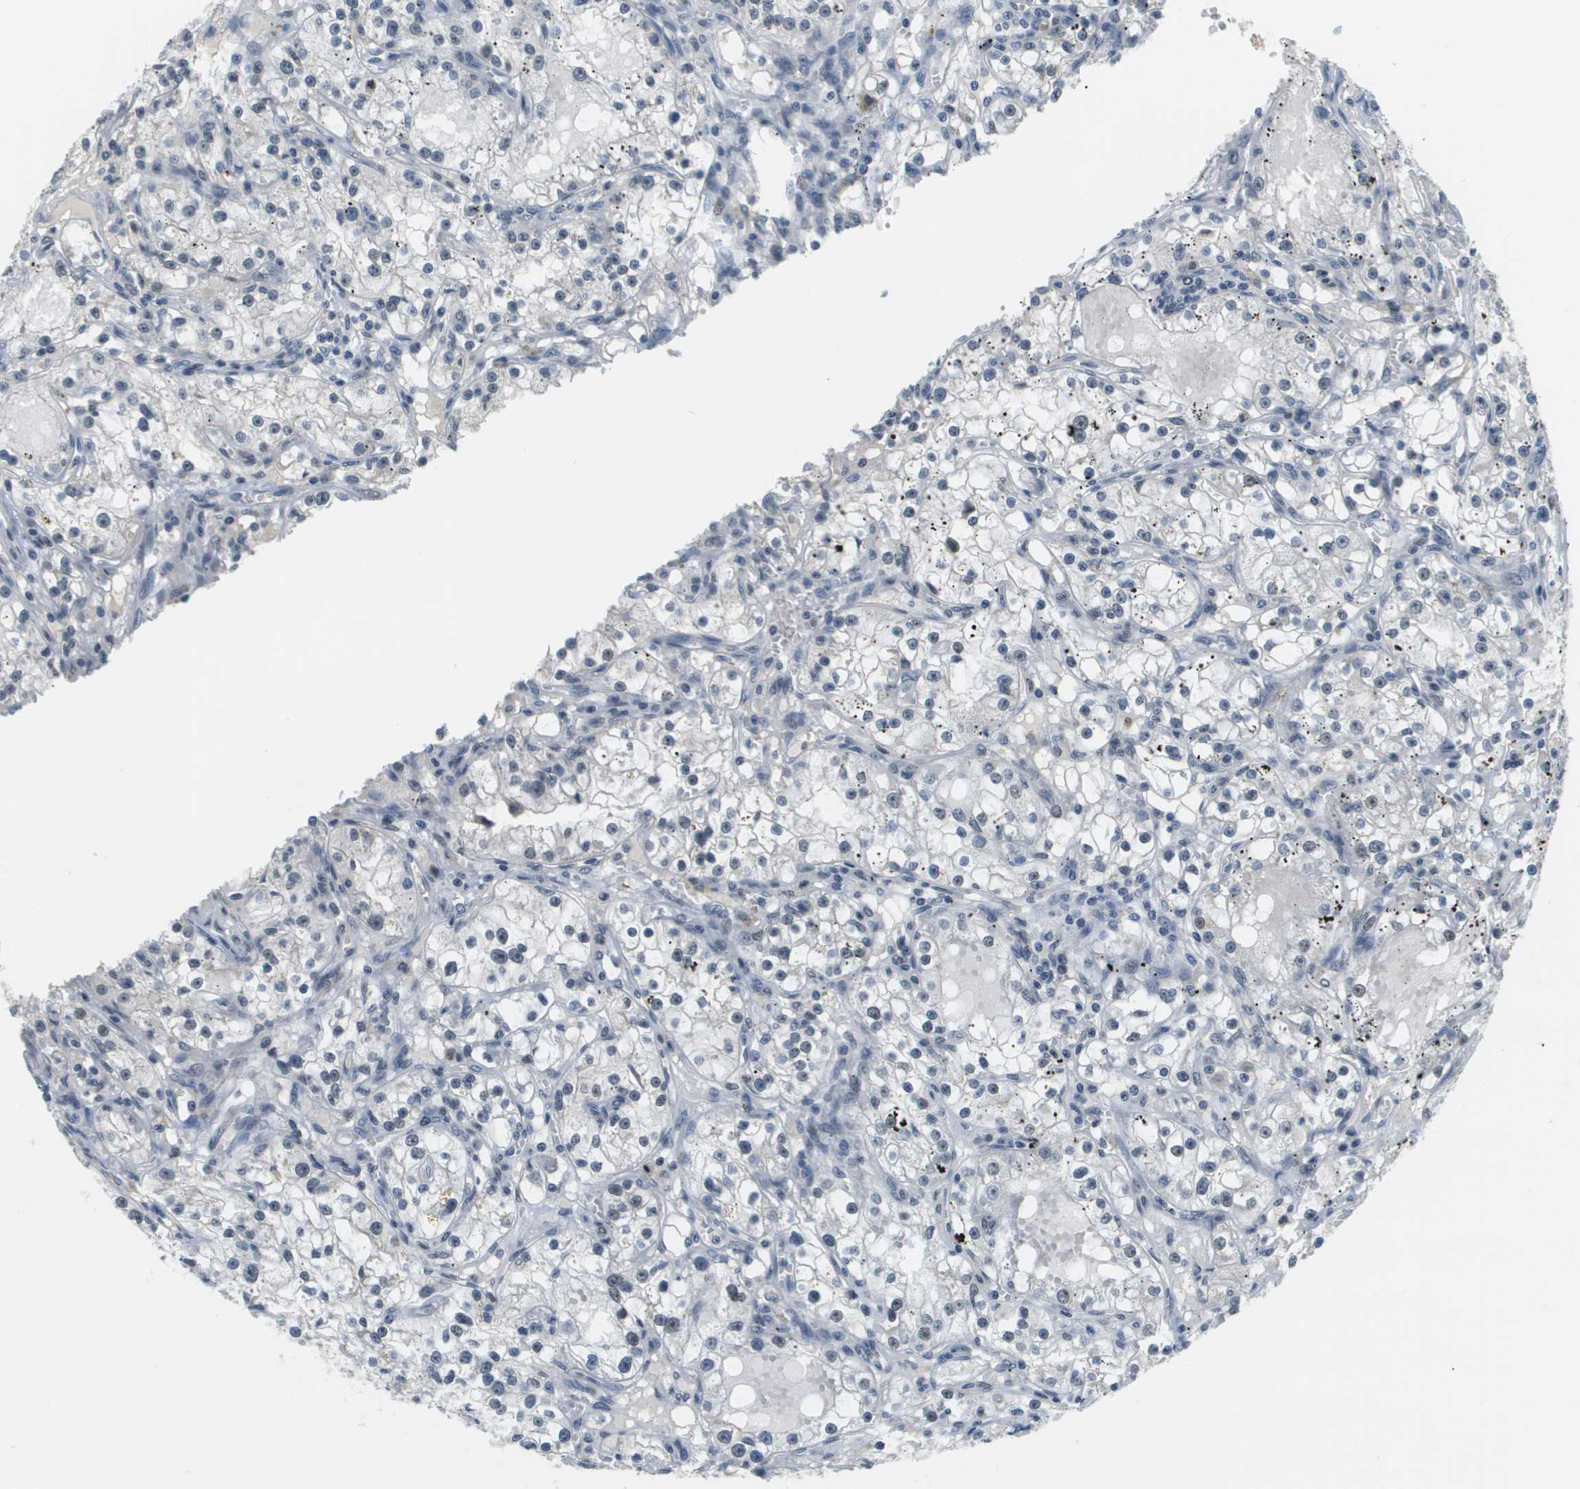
{"staining": {"intensity": "moderate", "quantity": "<25%", "location": "nuclear"}, "tissue": "renal cancer", "cell_type": "Tumor cells", "image_type": "cancer", "snomed": [{"axis": "morphology", "description": "Adenocarcinoma, NOS"}, {"axis": "topography", "description": "Kidney"}], "caption": "Immunohistochemistry (IHC) (DAB) staining of renal cancer exhibits moderate nuclear protein staining in about <25% of tumor cells.", "gene": "CBX5", "patient": {"sex": "male", "age": 56}}